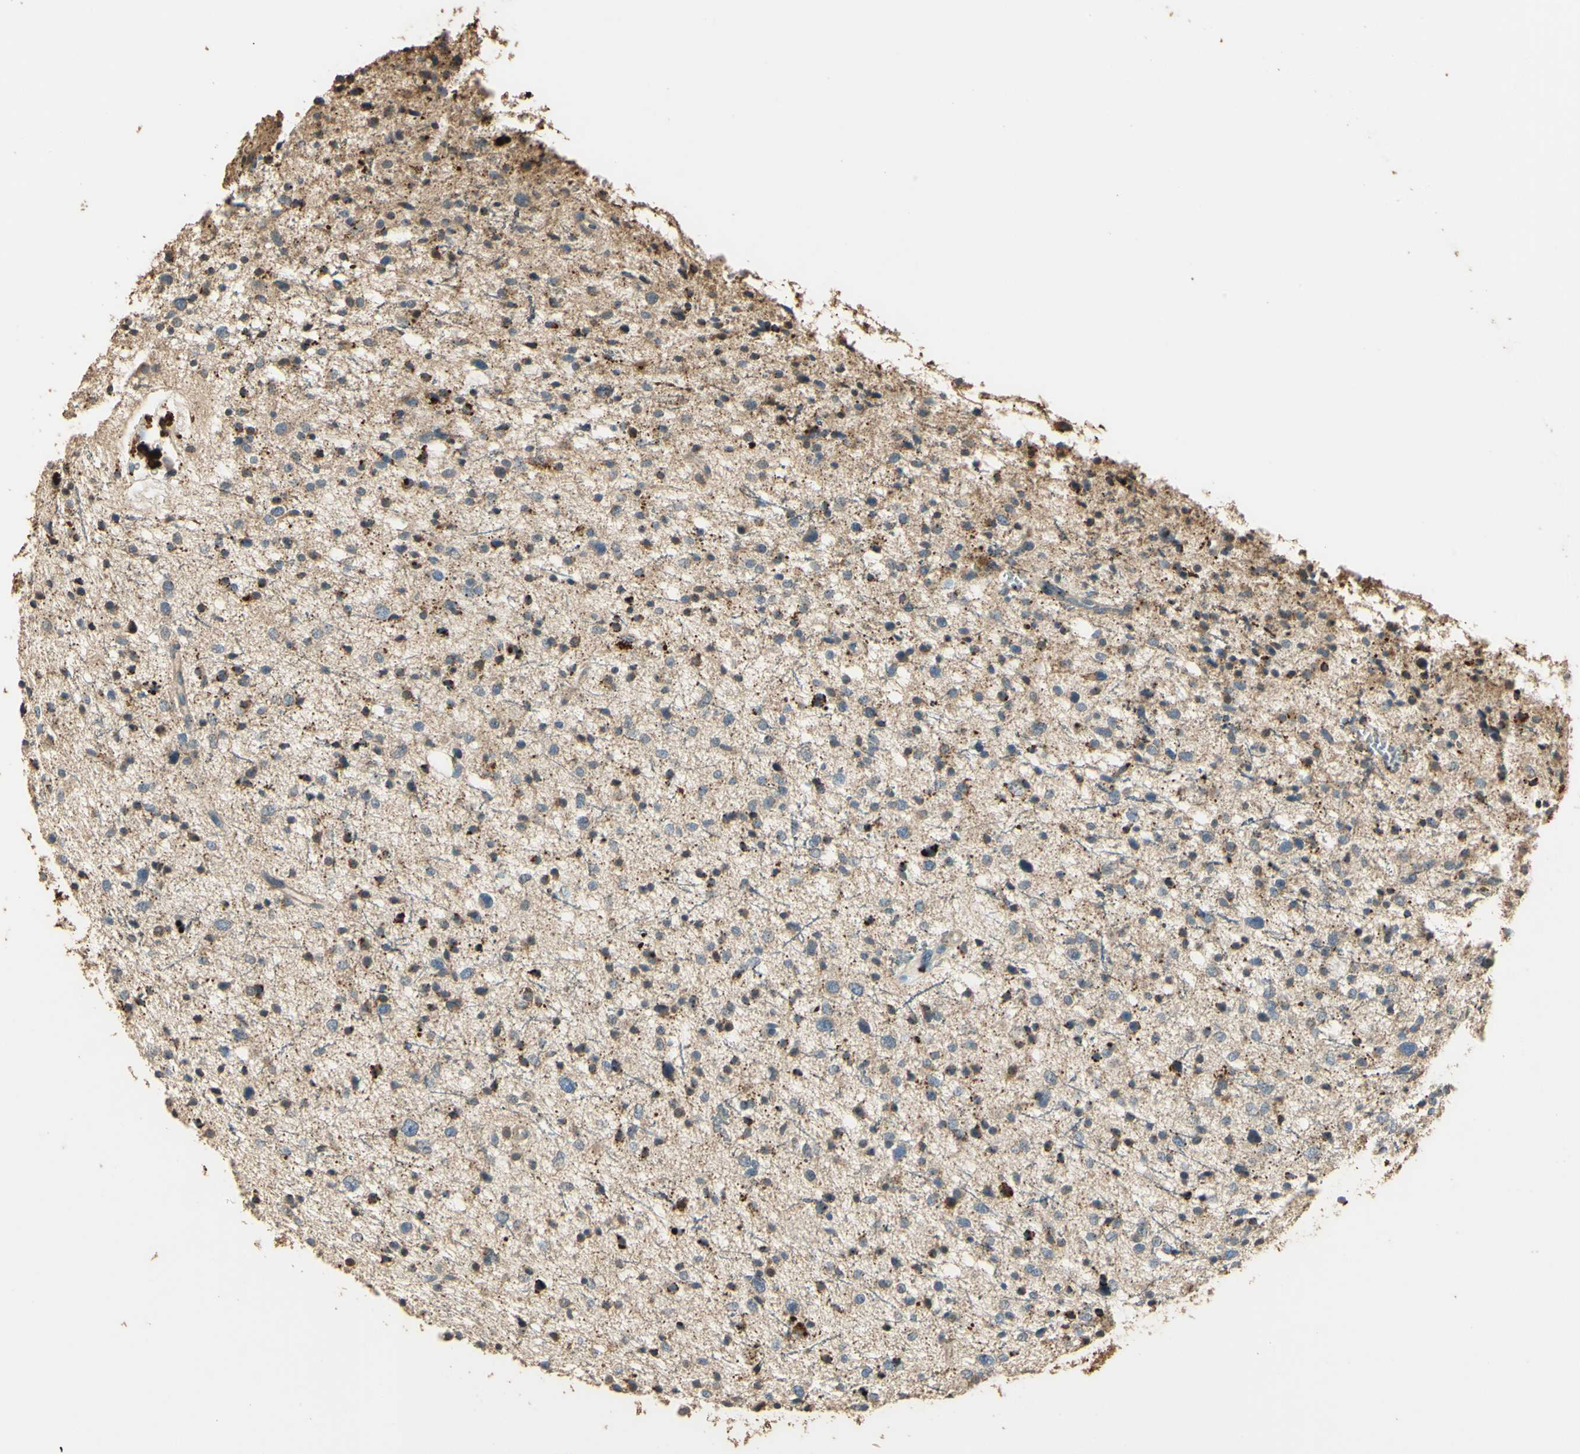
{"staining": {"intensity": "moderate", "quantity": "<25%", "location": "cytoplasmic/membranous"}, "tissue": "glioma", "cell_type": "Tumor cells", "image_type": "cancer", "snomed": [{"axis": "morphology", "description": "Glioma, malignant, Low grade"}, {"axis": "topography", "description": "Brain"}], "caption": "IHC of glioma demonstrates low levels of moderate cytoplasmic/membranous expression in about <25% of tumor cells. (Brightfield microscopy of DAB IHC at high magnification).", "gene": "ARHGEF17", "patient": {"sex": "female", "age": 37}}